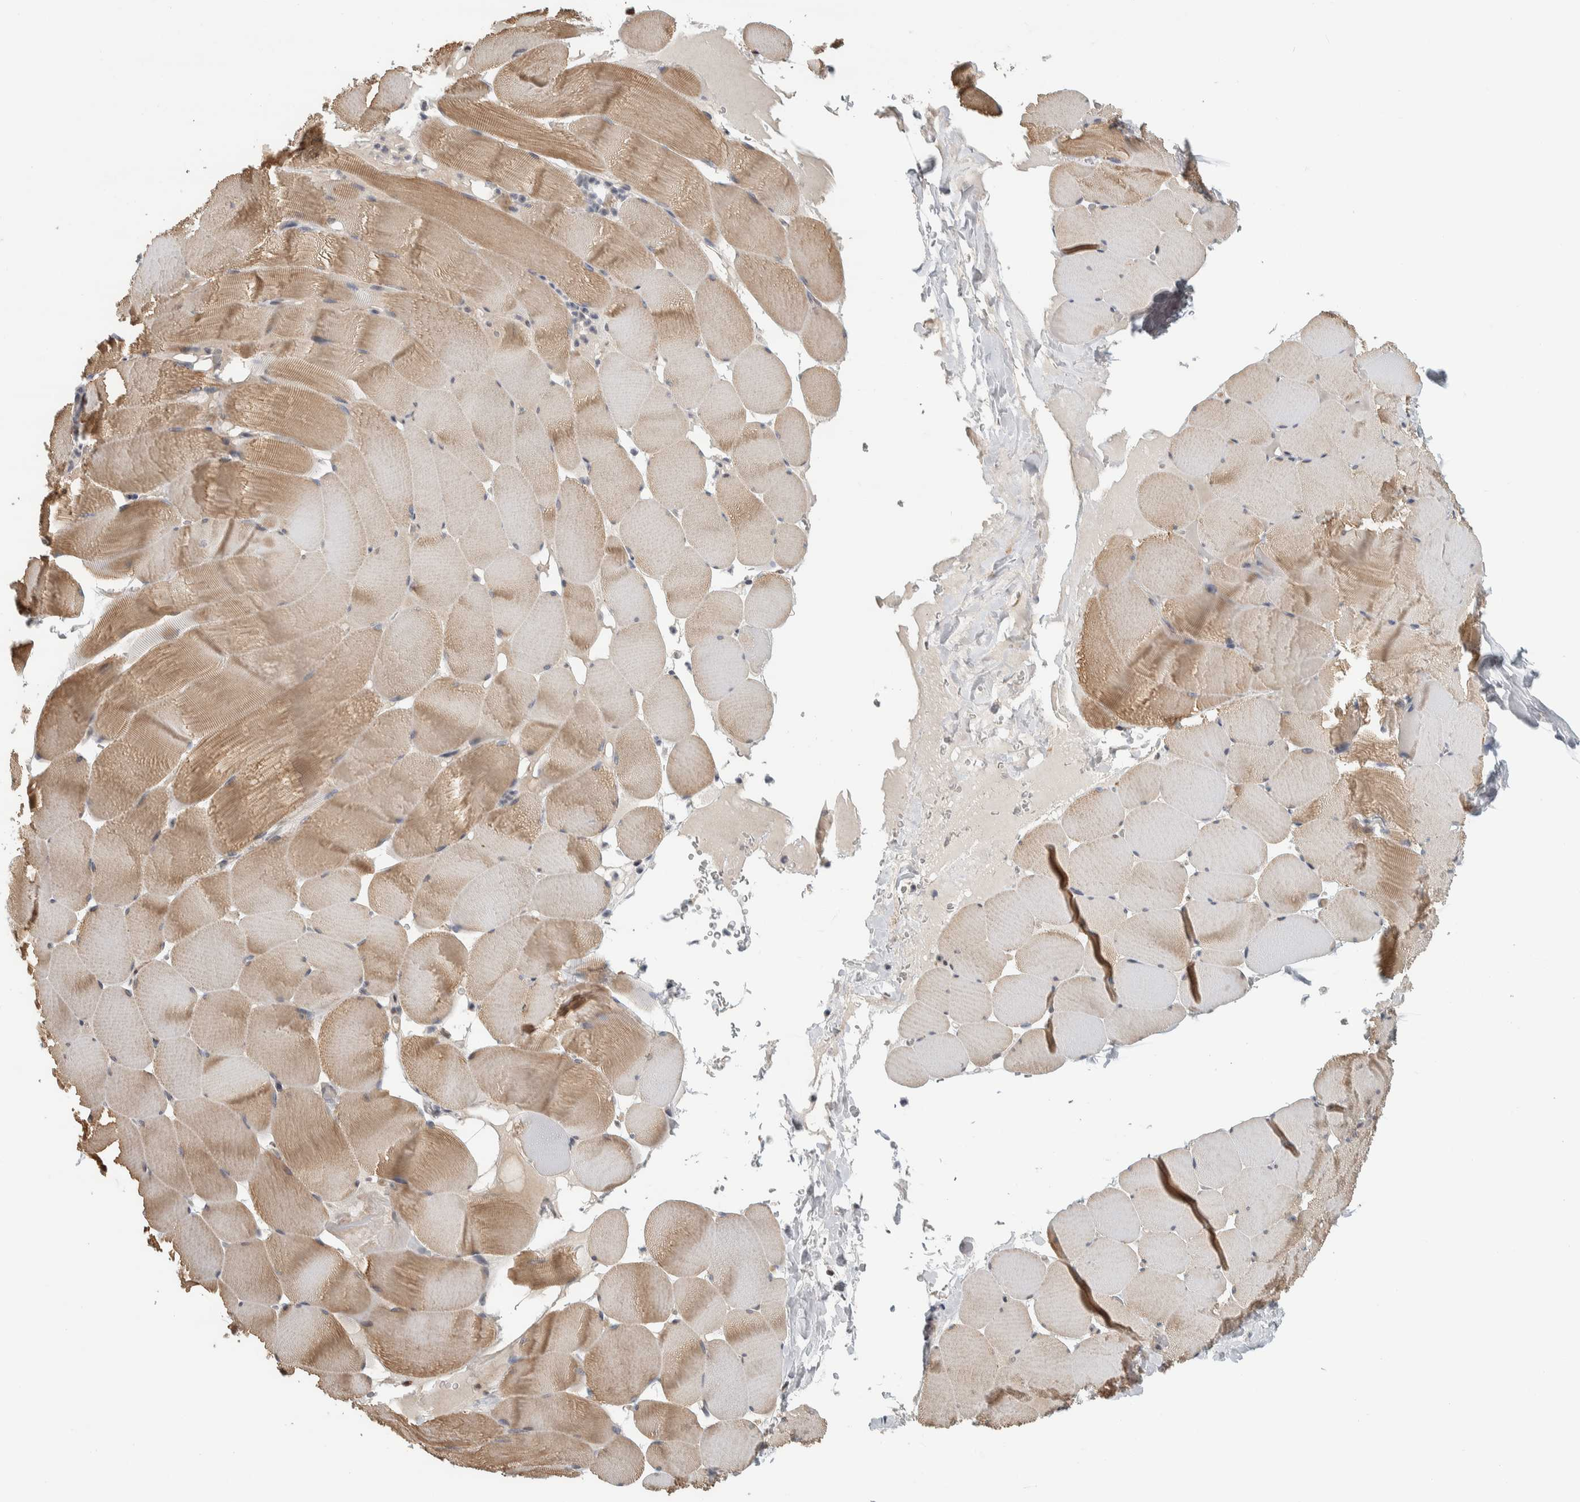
{"staining": {"intensity": "moderate", "quantity": ">75%", "location": "cytoplasmic/membranous"}, "tissue": "skeletal muscle", "cell_type": "Myocytes", "image_type": "normal", "snomed": [{"axis": "morphology", "description": "Normal tissue, NOS"}, {"axis": "topography", "description": "Skeletal muscle"}], "caption": "Human skeletal muscle stained with a protein marker displays moderate staining in myocytes.", "gene": "AFP", "patient": {"sex": "male", "age": 62}}